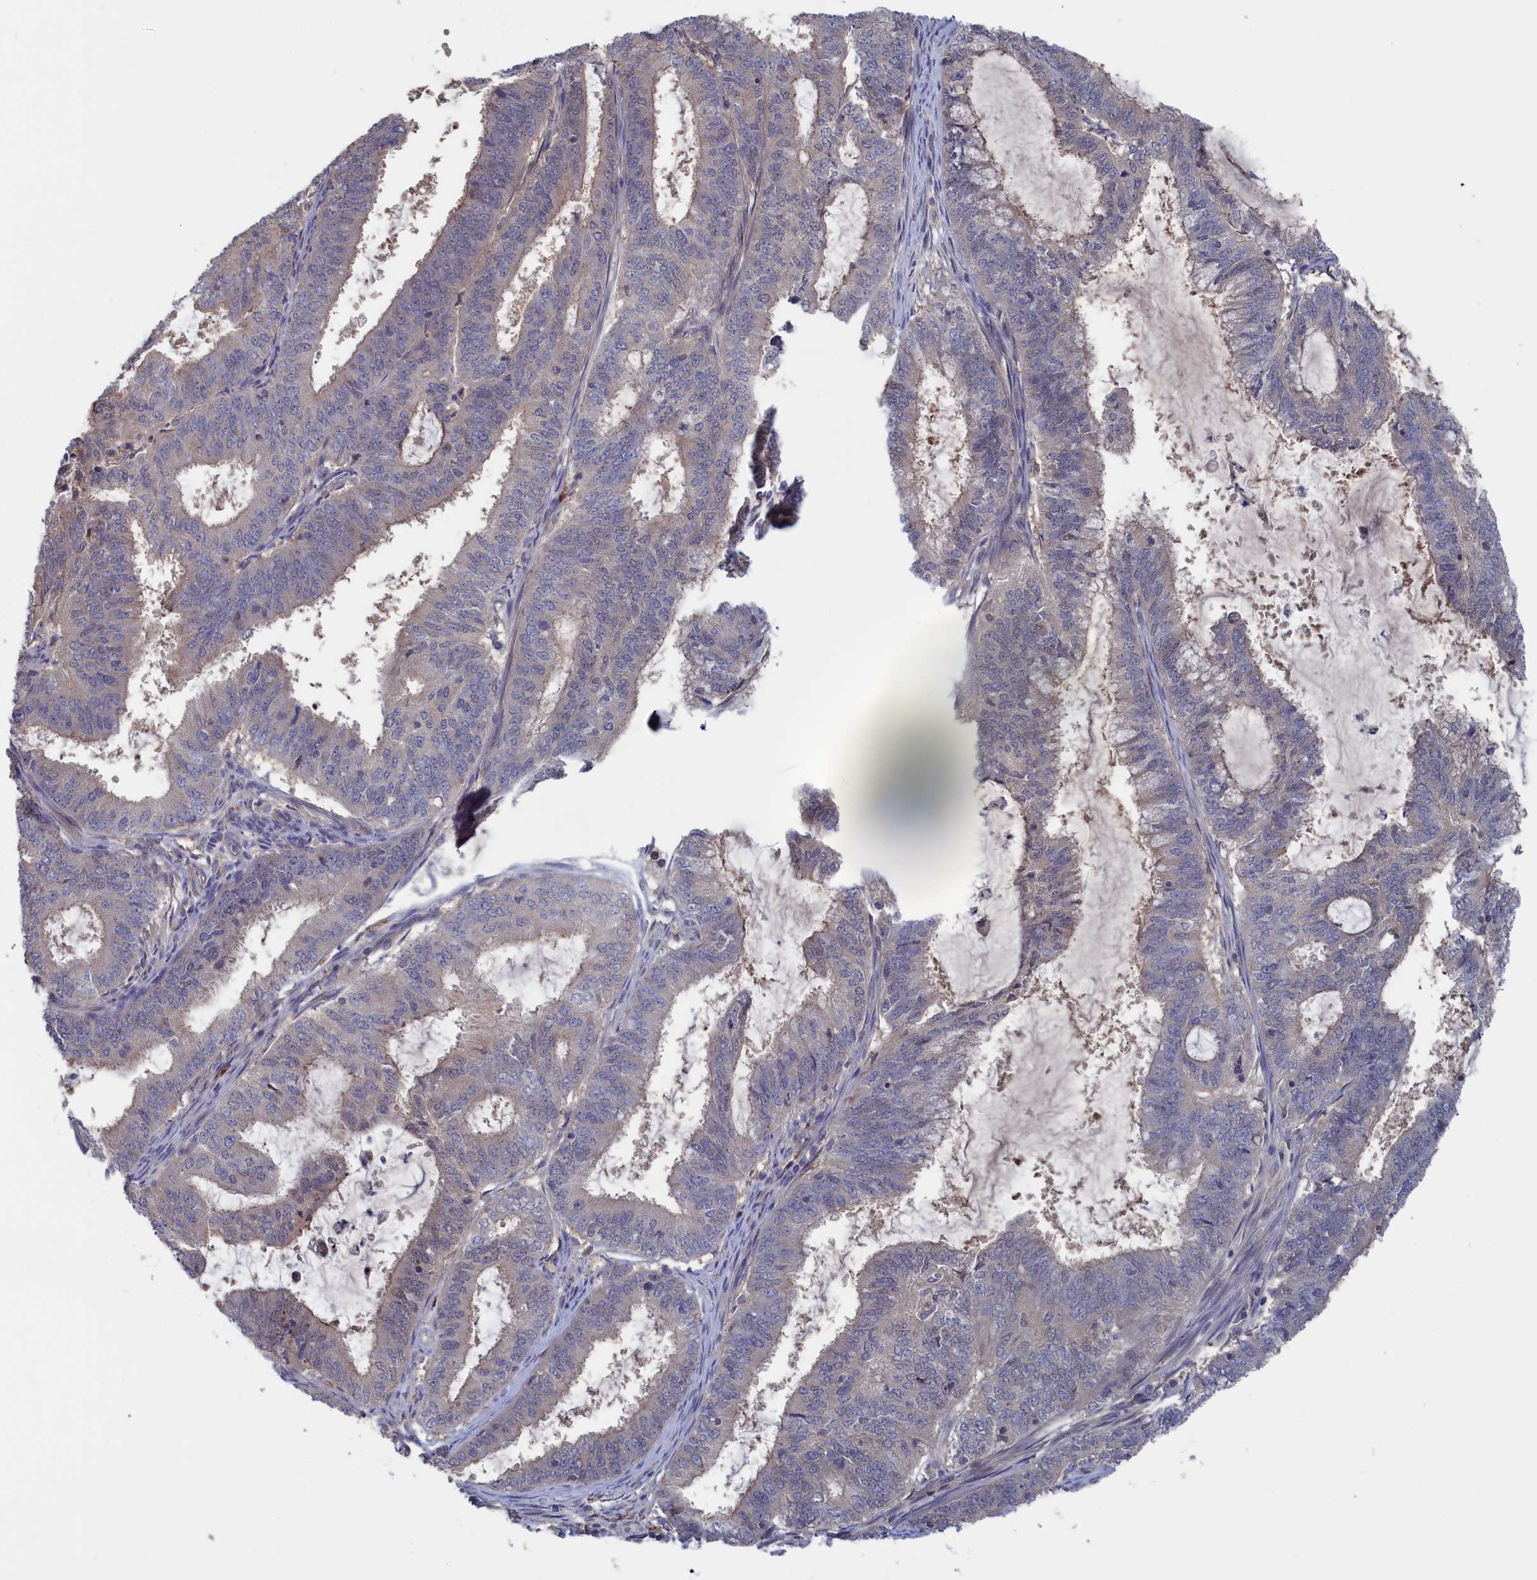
{"staining": {"intensity": "negative", "quantity": "none", "location": "none"}, "tissue": "endometrial cancer", "cell_type": "Tumor cells", "image_type": "cancer", "snomed": [{"axis": "morphology", "description": "Adenocarcinoma, NOS"}, {"axis": "topography", "description": "Endometrium"}], "caption": "Photomicrograph shows no significant protein staining in tumor cells of endometrial cancer (adenocarcinoma).", "gene": "NUTF2", "patient": {"sex": "female", "age": 51}}